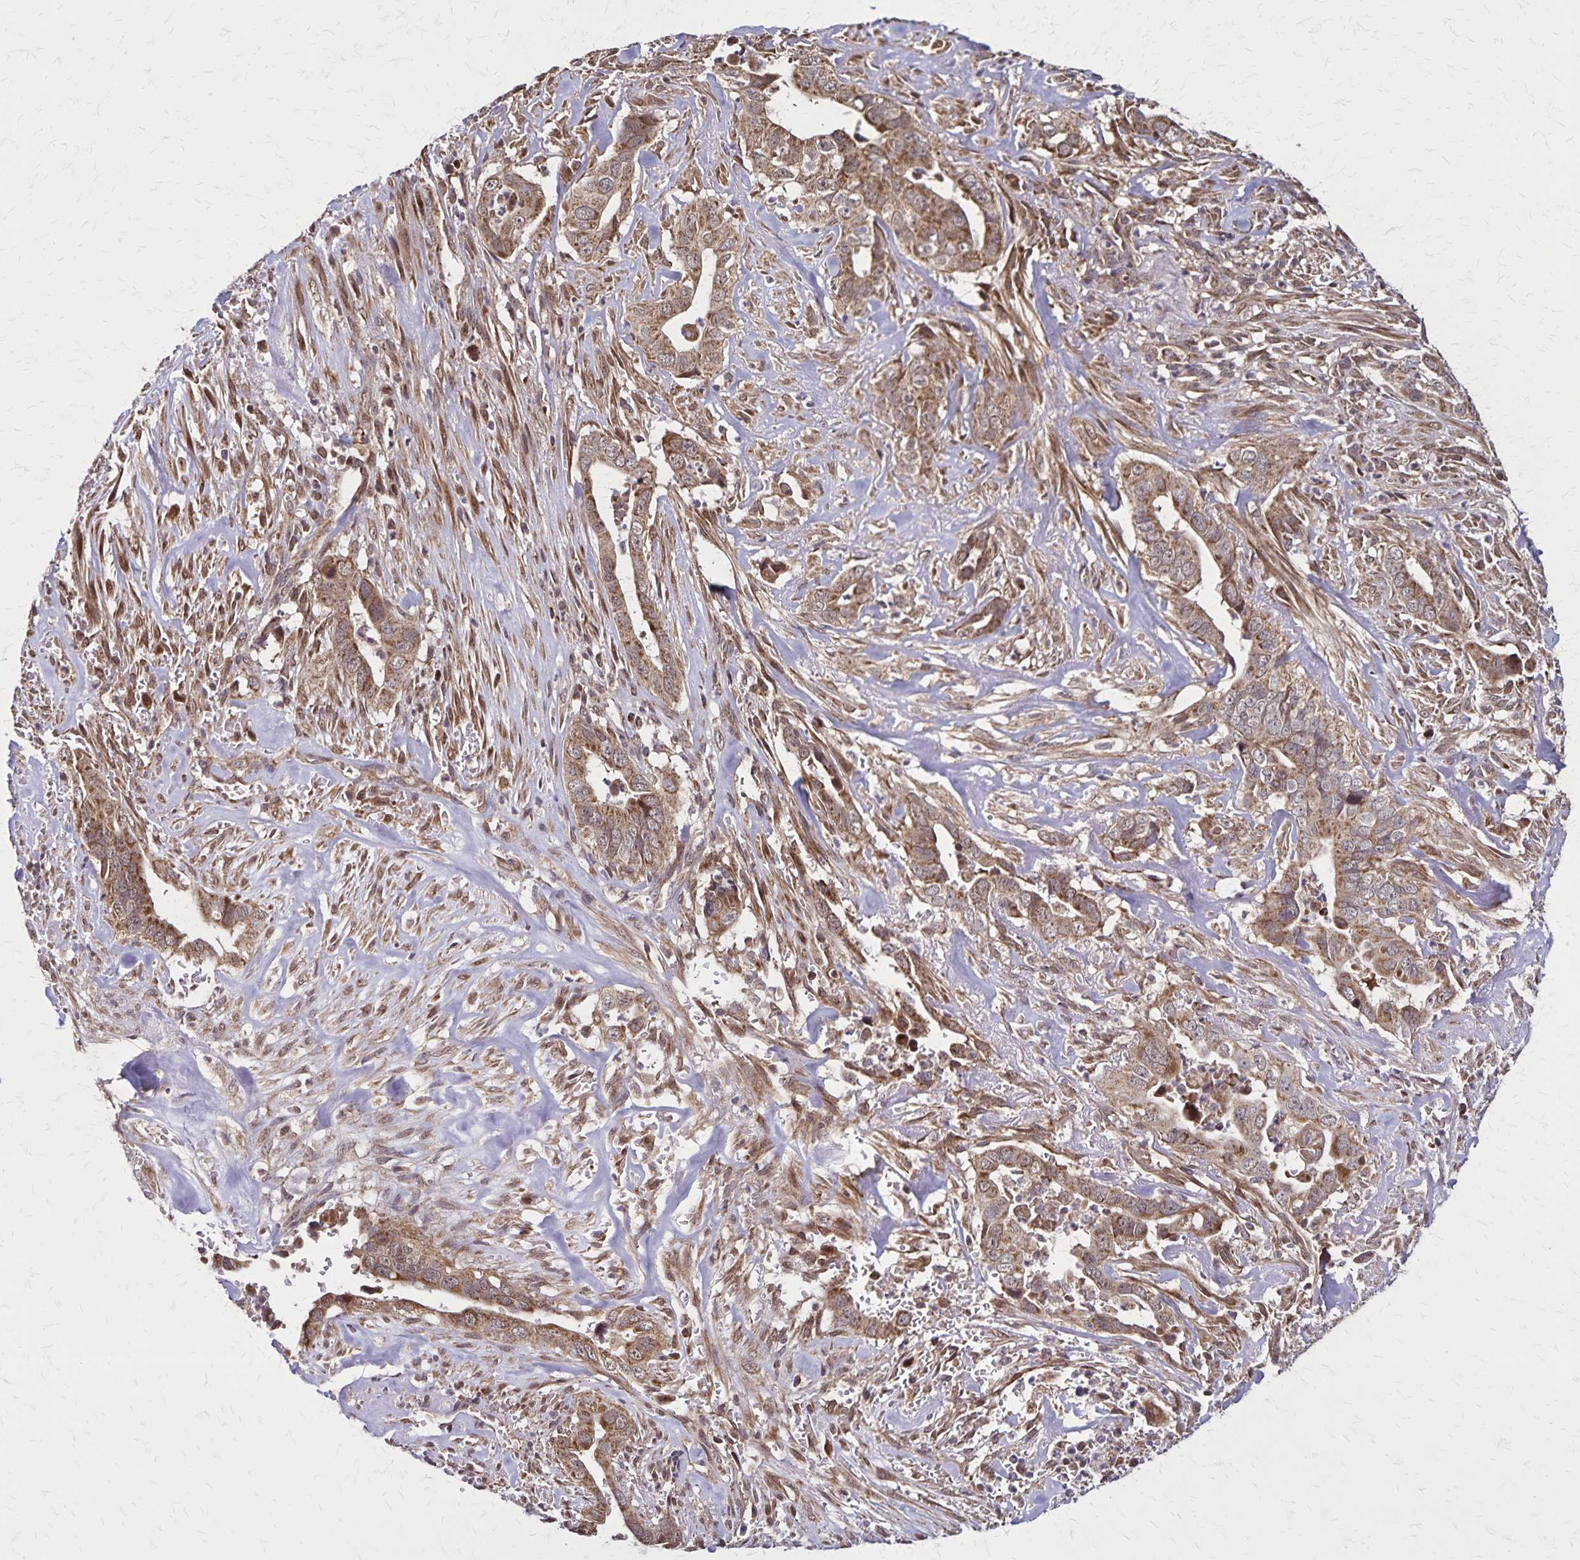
{"staining": {"intensity": "moderate", "quantity": ">75%", "location": "cytoplasmic/membranous"}, "tissue": "liver cancer", "cell_type": "Tumor cells", "image_type": "cancer", "snomed": [{"axis": "morphology", "description": "Cholangiocarcinoma"}, {"axis": "topography", "description": "Liver"}], "caption": "Immunohistochemical staining of cholangiocarcinoma (liver) demonstrates medium levels of moderate cytoplasmic/membranous expression in about >75% of tumor cells.", "gene": "NFS1", "patient": {"sex": "female", "age": 79}}